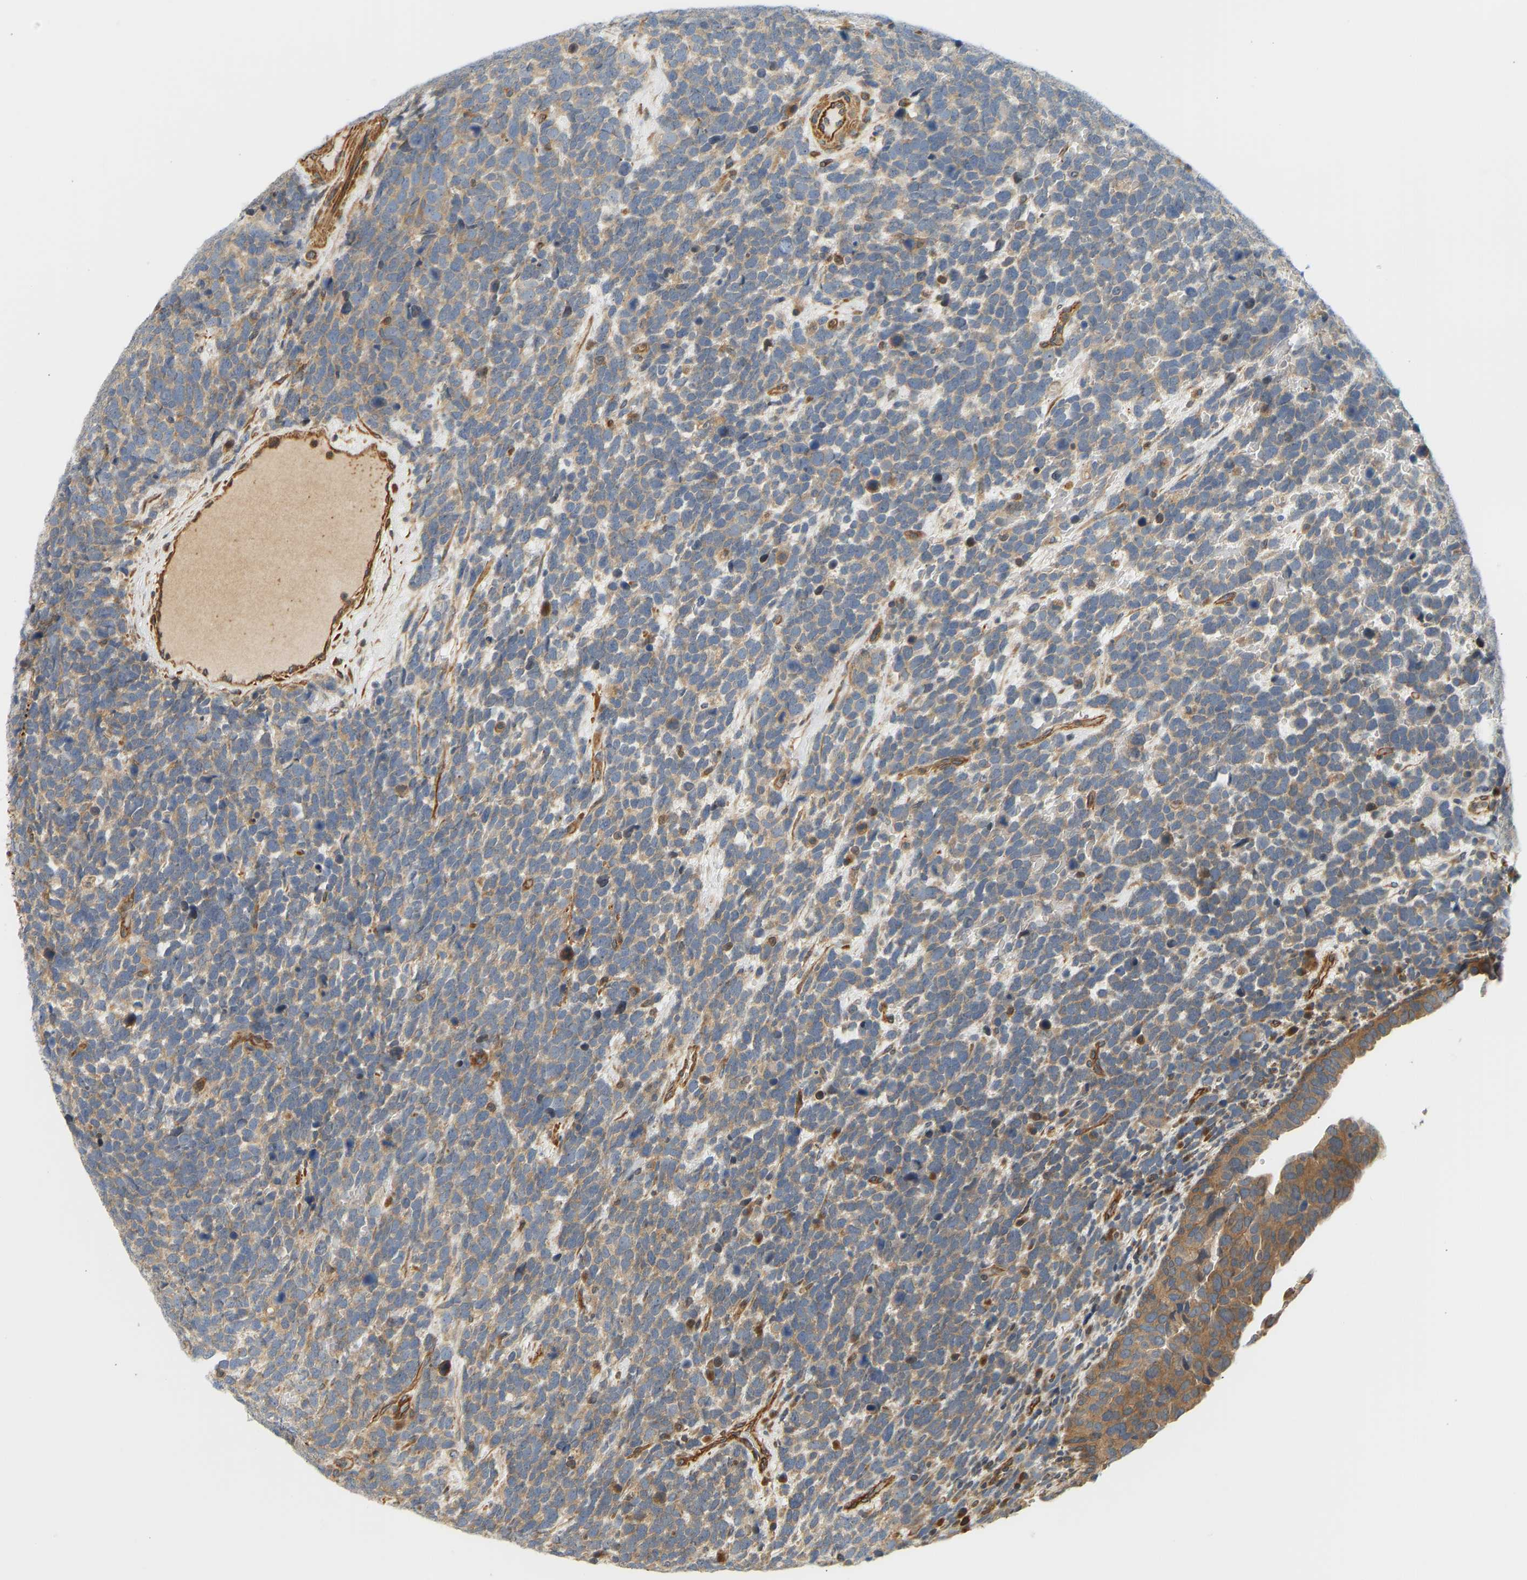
{"staining": {"intensity": "weak", "quantity": ">75%", "location": "cytoplasmic/membranous"}, "tissue": "urothelial cancer", "cell_type": "Tumor cells", "image_type": "cancer", "snomed": [{"axis": "morphology", "description": "Urothelial carcinoma, High grade"}, {"axis": "topography", "description": "Urinary bladder"}], "caption": "High-grade urothelial carcinoma stained with a brown dye exhibits weak cytoplasmic/membranous positive staining in about >75% of tumor cells.", "gene": "CEP57", "patient": {"sex": "female", "age": 82}}